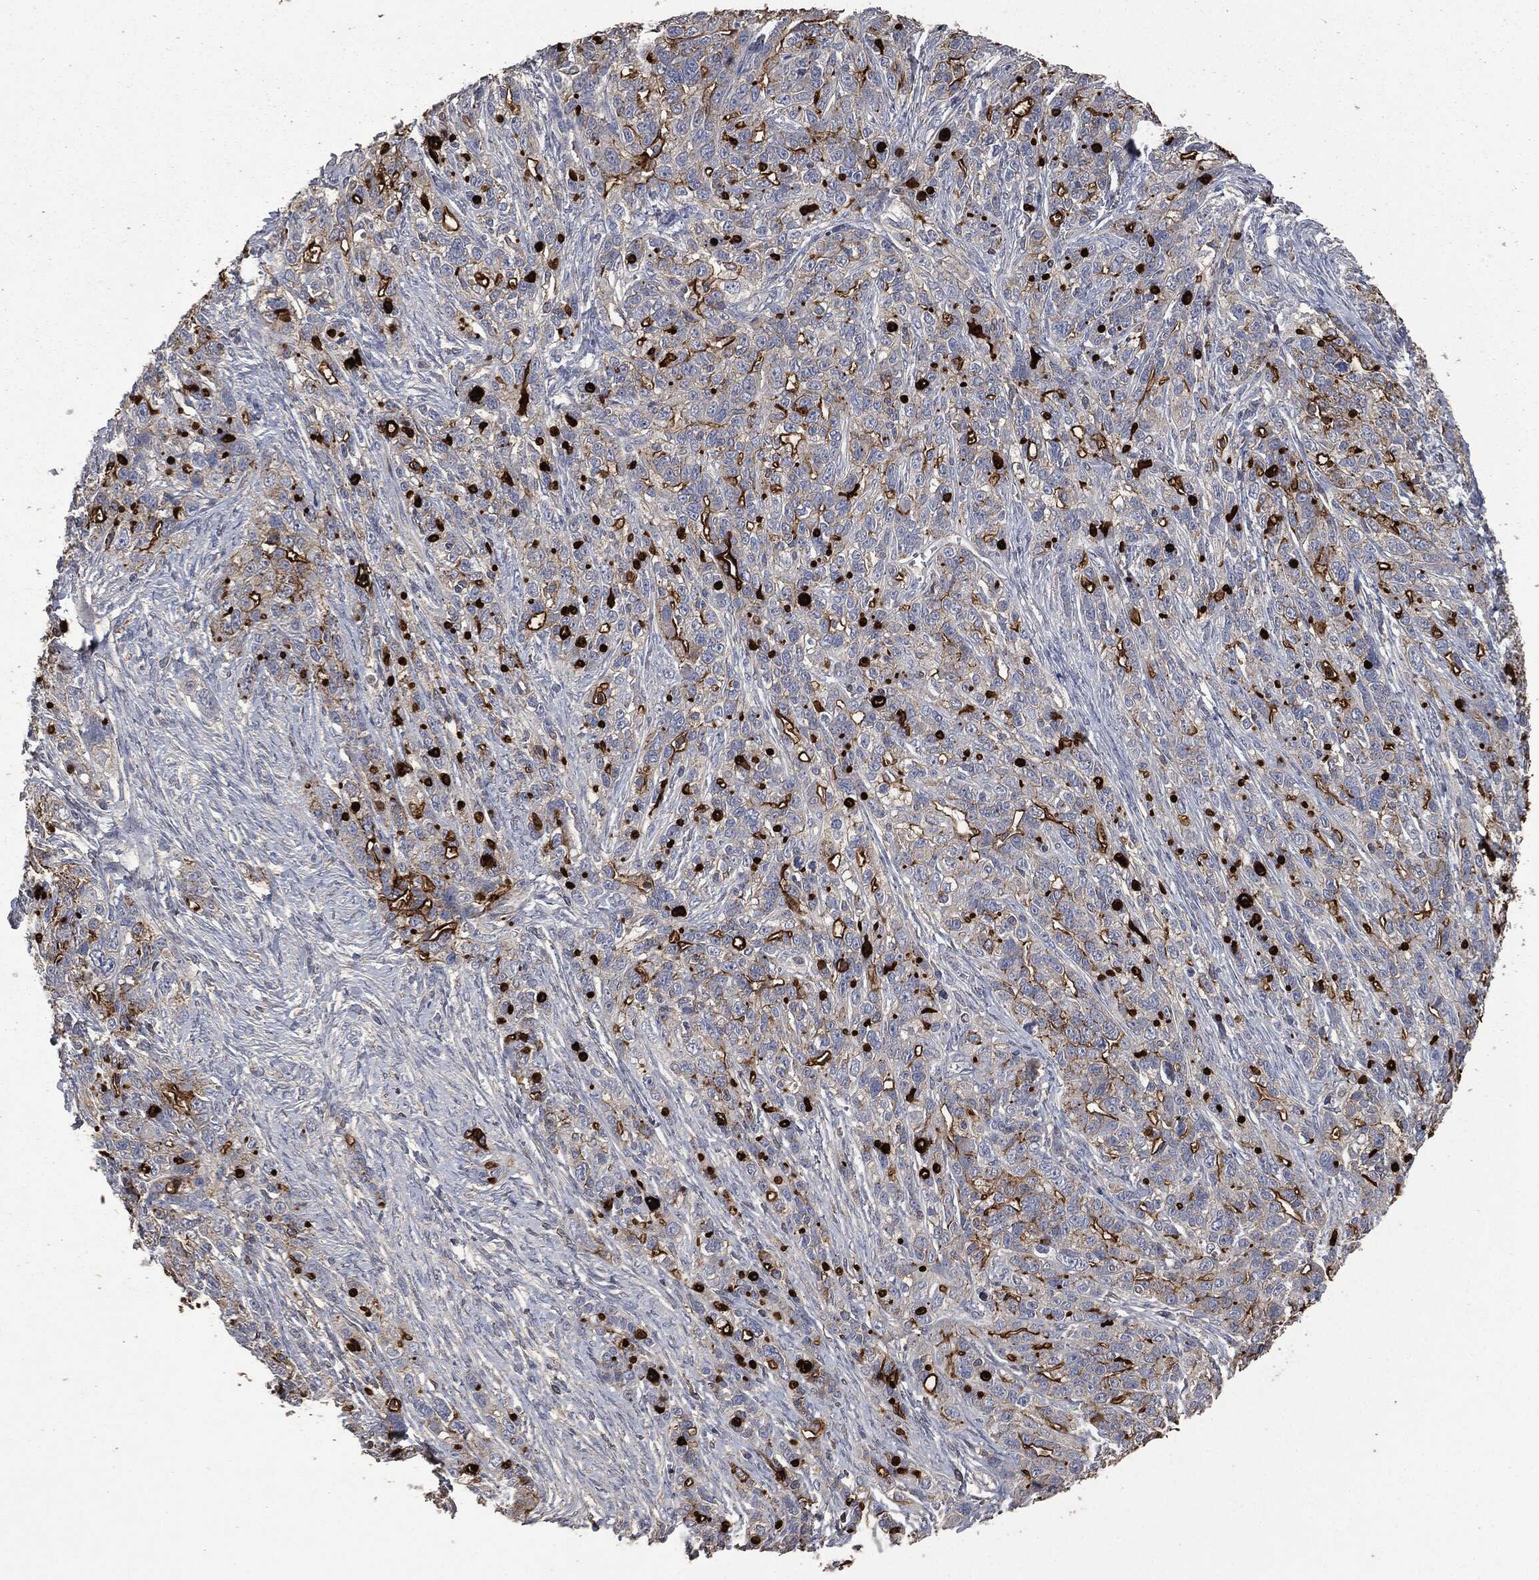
{"staining": {"intensity": "strong", "quantity": "25%-75%", "location": "cytoplasmic/membranous"}, "tissue": "ovarian cancer", "cell_type": "Tumor cells", "image_type": "cancer", "snomed": [{"axis": "morphology", "description": "Cystadenocarcinoma, serous, NOS"}, {"axis": "topography", "description": "Ovary"}], "caption": "Protein staining displays strong cytoplasmic/membranous positivity in approximately 25%-75% of tumor cells in serous cystadenocarcinoma (ovarian). Nuclei are stained in blue.", "gene": "MSLN", "patient": {"sex": "female", "age": 71}}